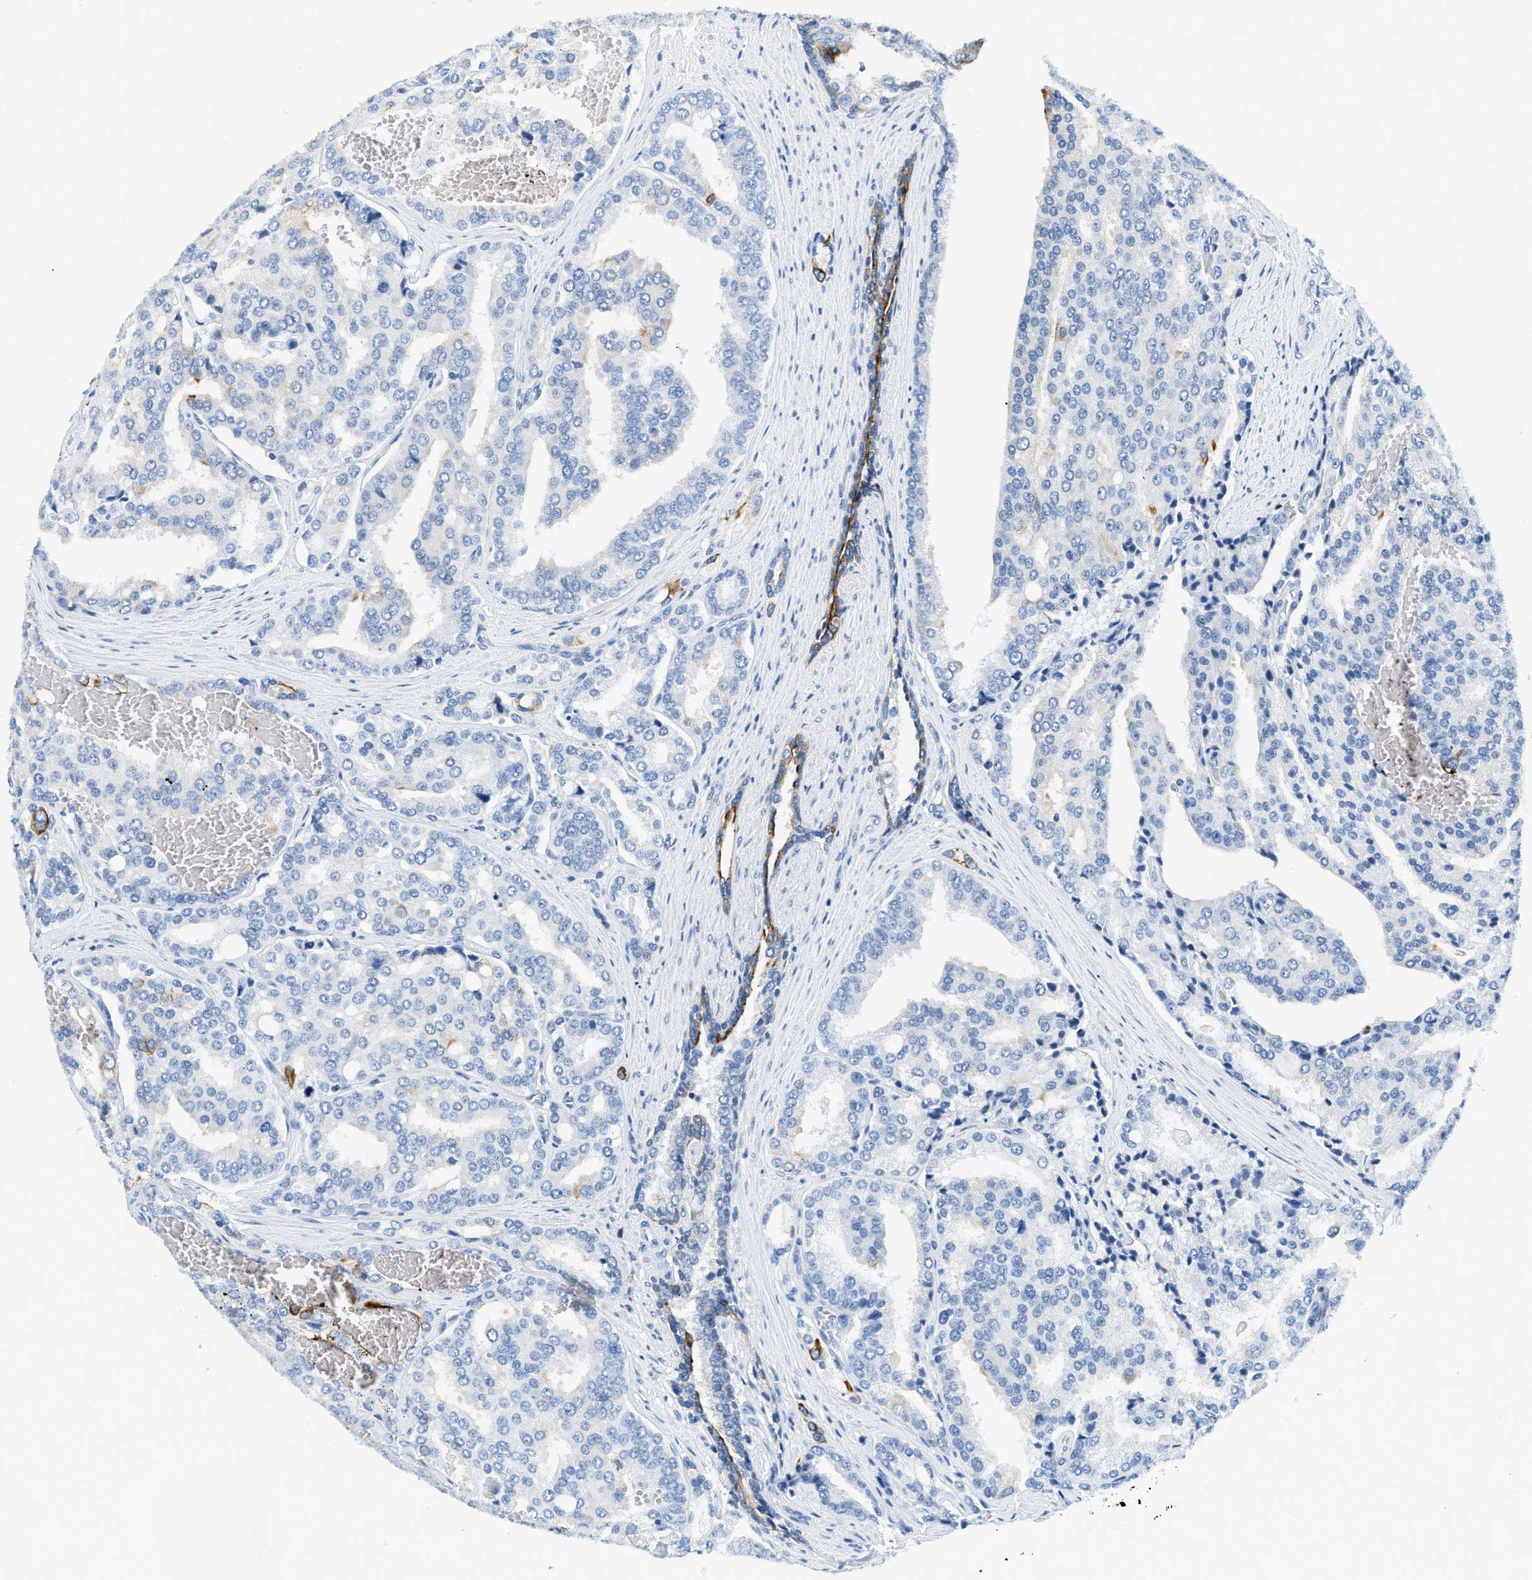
{"staining": {"intensity": "negative", "quantity": "none", "location": "none"}, "tissue": "prostate cancer", "cell_type": "Tumor cells", "image_type": "cancer", "snomed": [{"axis": "morphology", "description": "Adenocarcinoma, High grade"}, {"axis": "topography", "description": "Prostate"}], "caption": "Immunohistochemical staining of prostate cancer reveals no significant expression in tumor cells.", "gene": "STXBP2", "patient": {"sex": "male", "age": 50}}